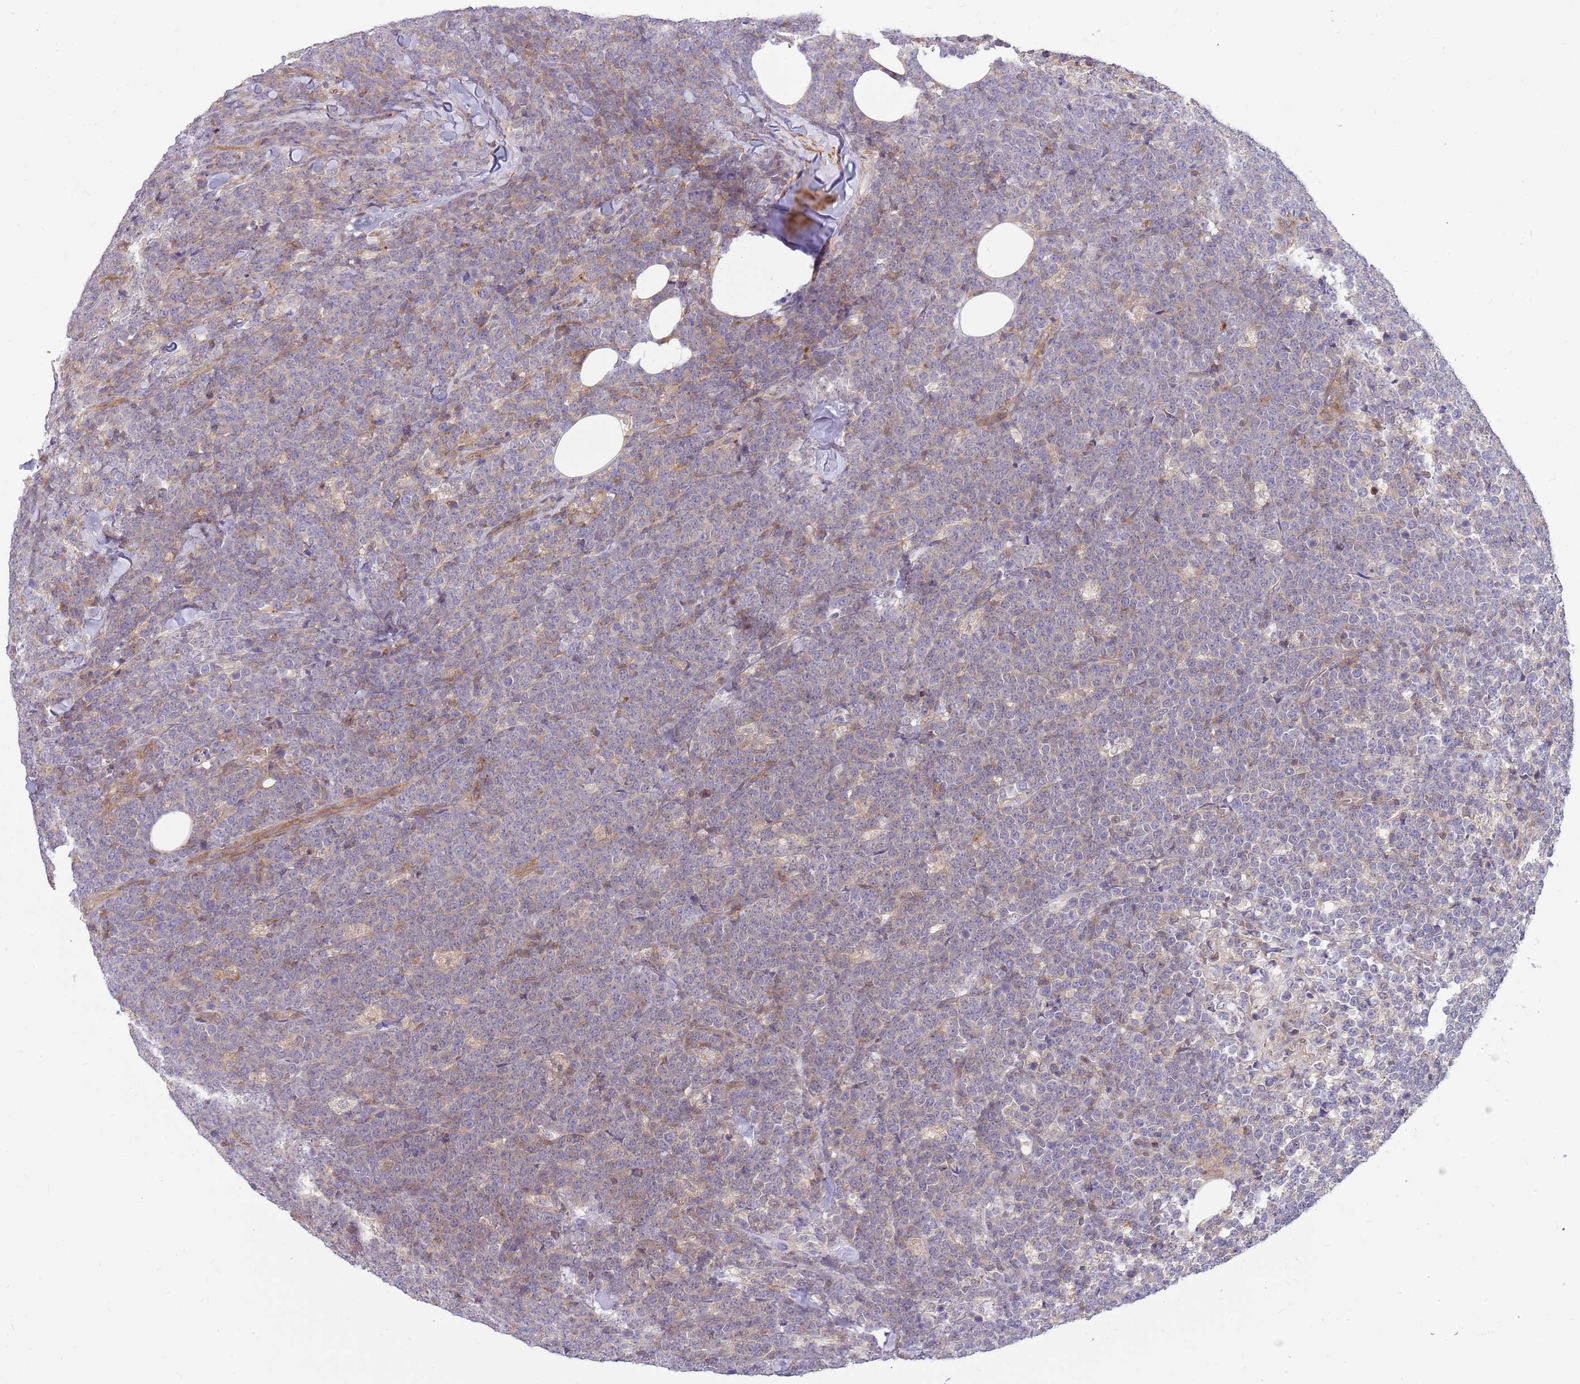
{"staining": {"intensity": "negative", "quantity": "none", "location": "none"}, "tissue": "lymphoma", "cell_type": "Tumor cells", "image_type": "cancer", "snomed": [{"axis": "morphology", "description": "Malignant lymphoma, non-Hodgkin's type, High grade"}, {"axis": "topography", "description": "Small intestine"}], "caption": "High power microscopy image of an immunohistochemistry histopathology image of lymphoma, revealing no significant staining in tumor cells.", "gene": "MVD", "patient": {"sex": "male", "age": 8}}